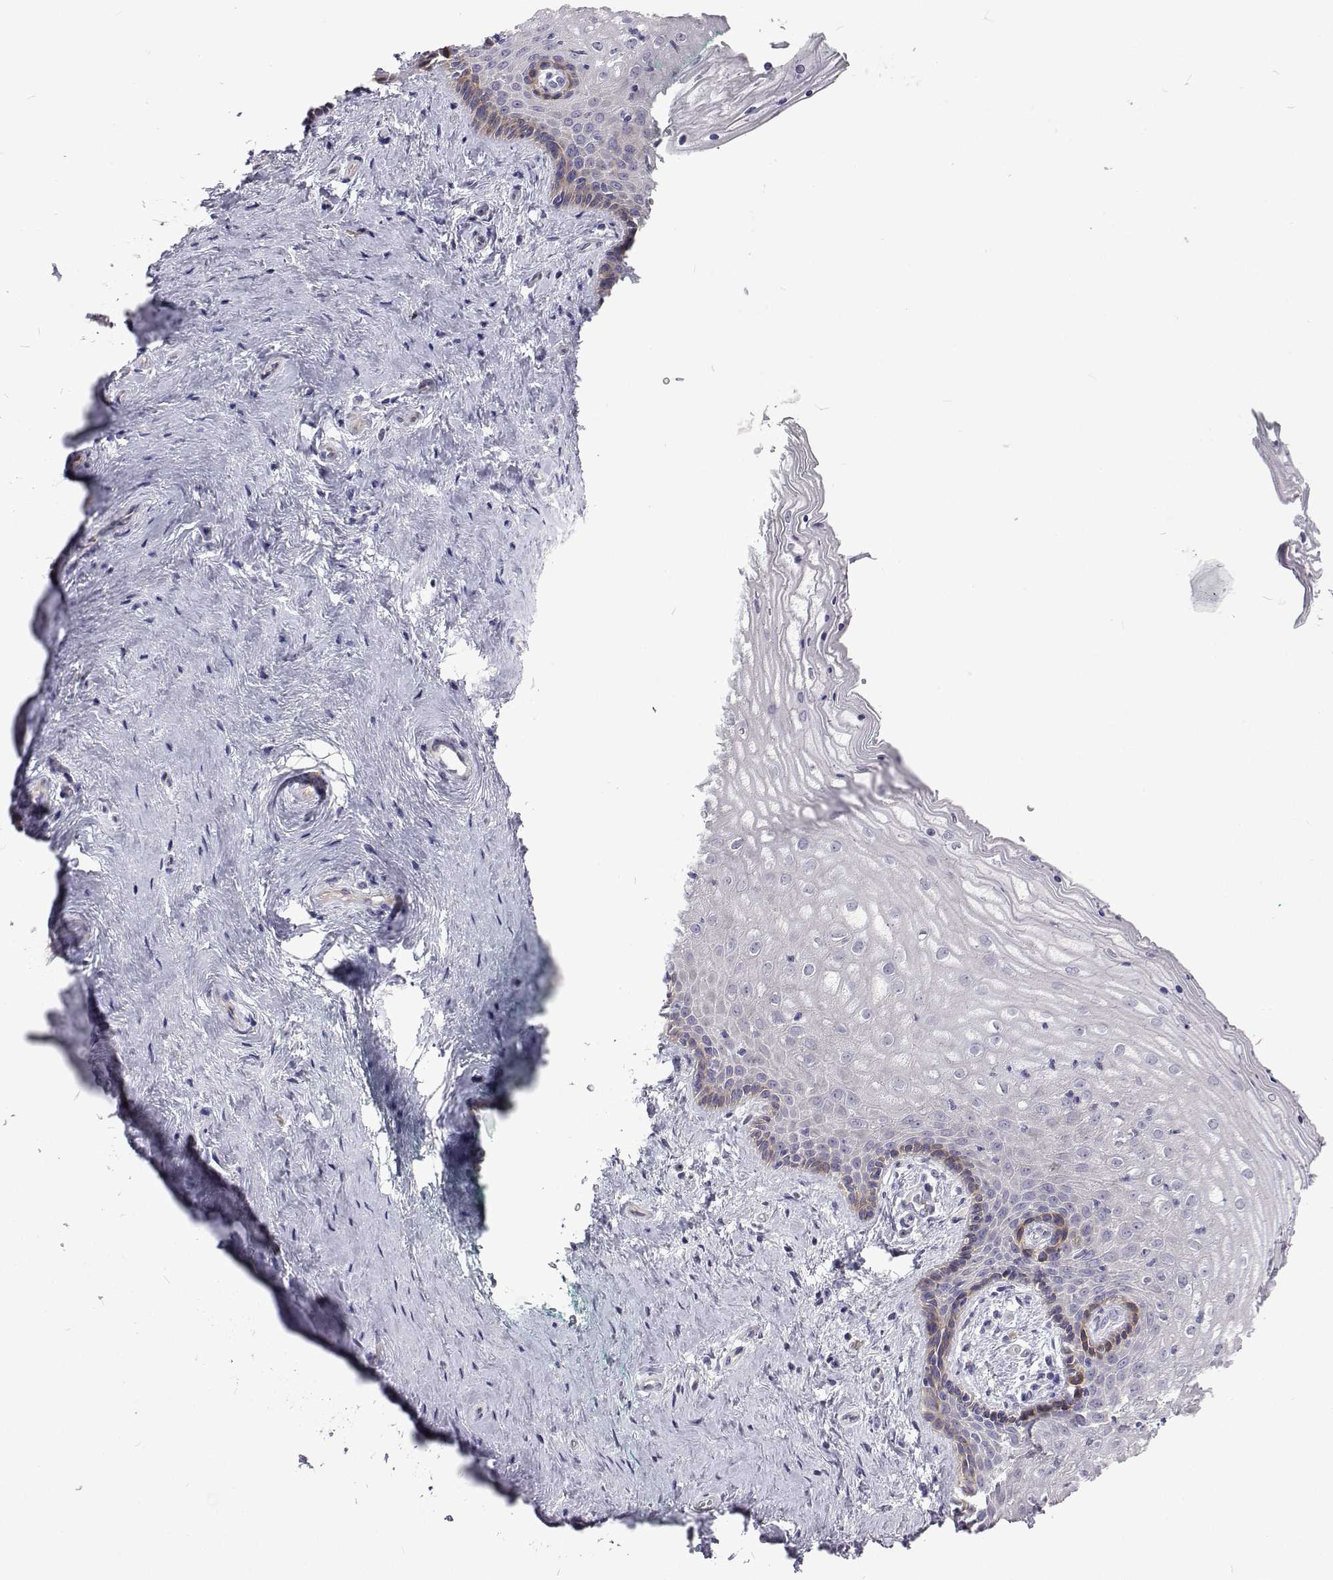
{"staining": {"intensity": "negative", "quantity": "none", "location": "none"}, "tissue": "vagina", "cell_type": "Squamous epithelial cells", "image_type": "normal", "snomed": [{"axis": "morphology", "description": "Normal tissue, NOS"}, {"axis": "topography", "description": "Vagina"}], "caption": "This is an immunohistochemistry (IHC) image of benign vagina. There is no positivity in squamous epithelial cells.", "gene": "NPR3", "patient": {"sex": "female", "age": 45}}